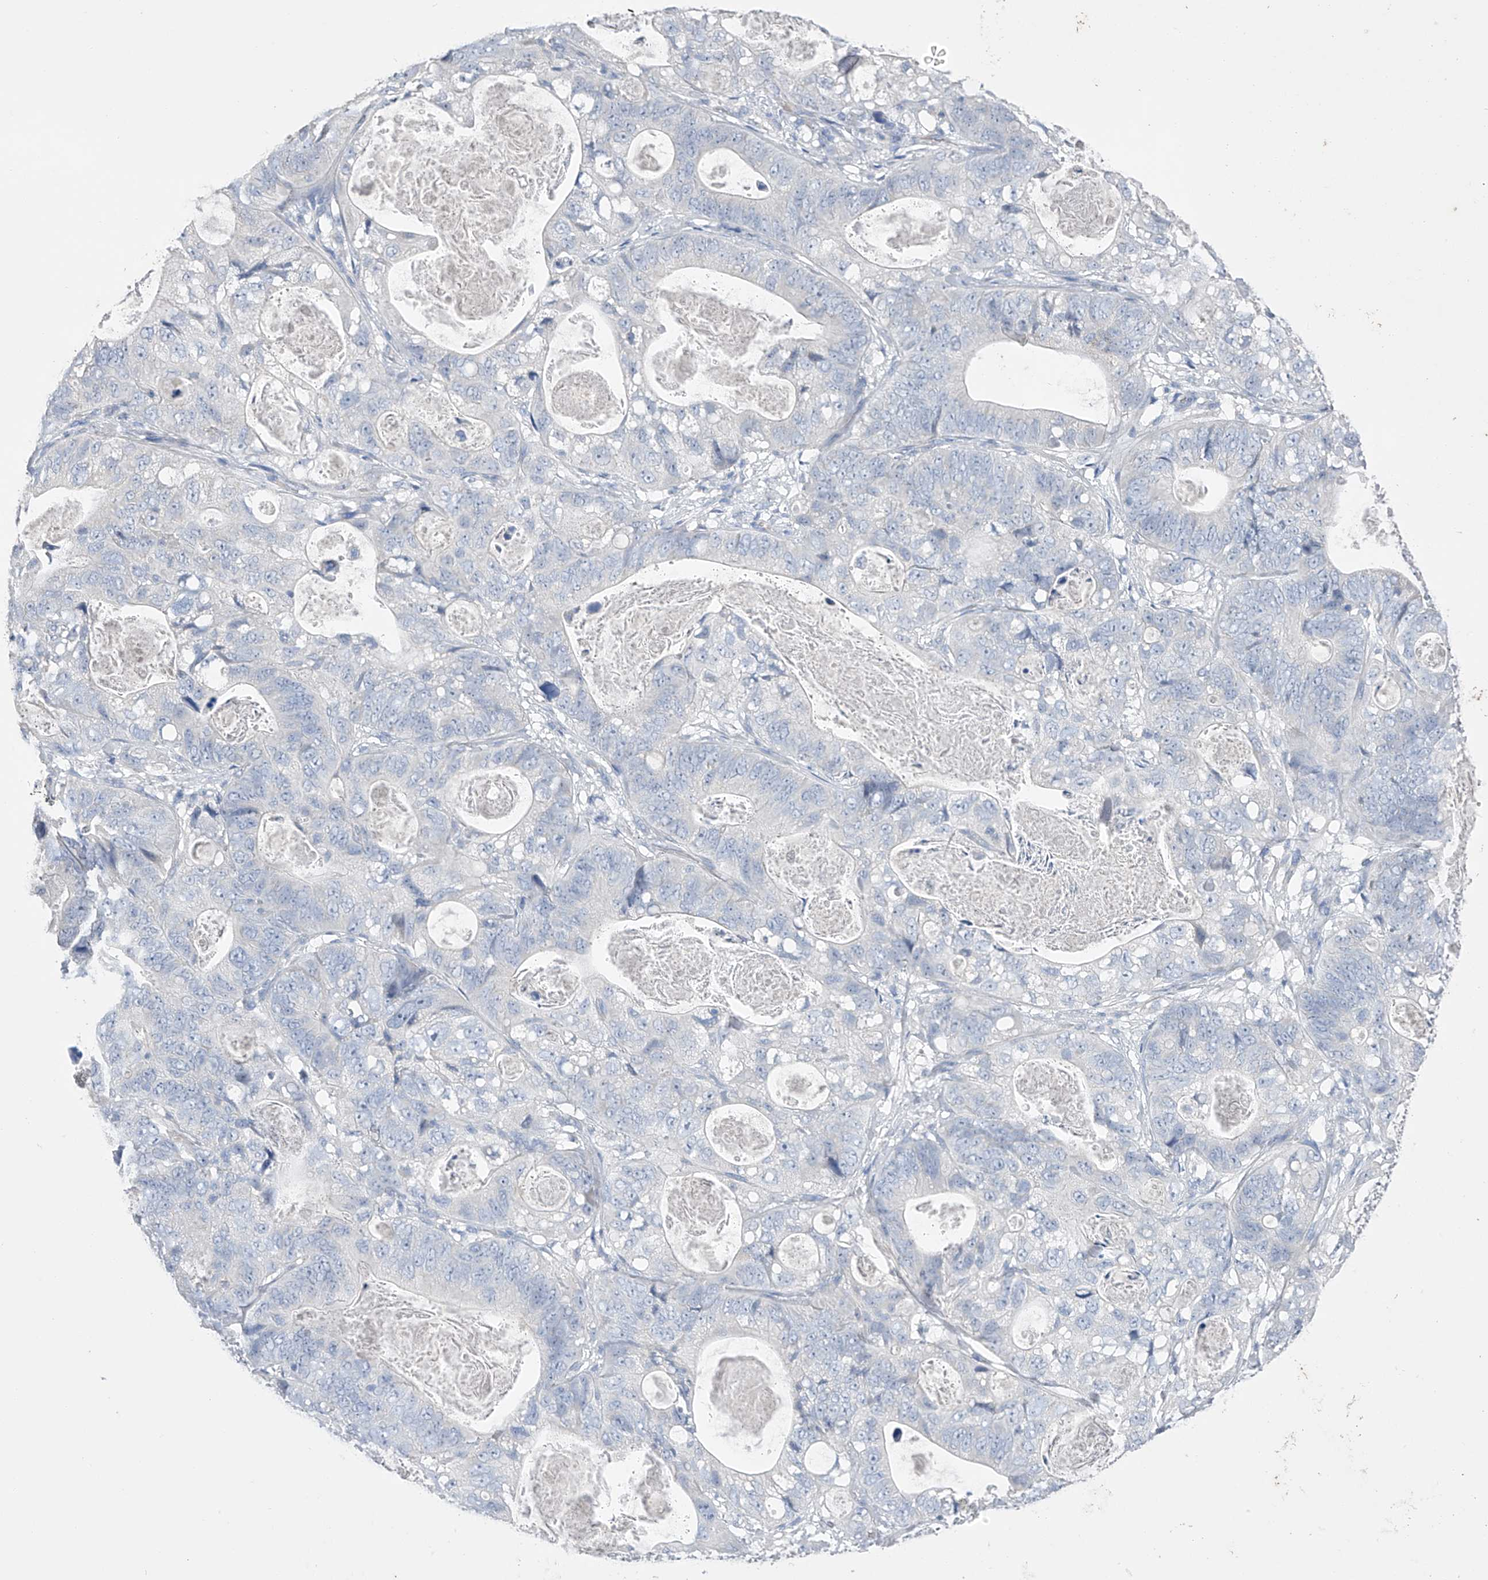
{"staining": {"intensity": "negative", "quantity": "none", "location": "none"}, "tissue": "stomach cancer", "cell_type": "Tumor cells", "image_type": "cancer", "snomed": [{"axis": "morphology", "description": "Normal tissue, NOS"}, {"axis": "morphology", "description": "Adenocarcinoma, NOS"}, {"axis": "topography", "description": "Stomach"}], "caption": "Immunohistochemistry photomicrograph of neoplastic tissue: adenocarcinoma (stomach) stained with DAB (3,3'-diaminobenzidine) reveals no significant protein positivity in tumor cells.", "gene": "ADRA1A", "patient": {"sex": "female", "age": 89}}